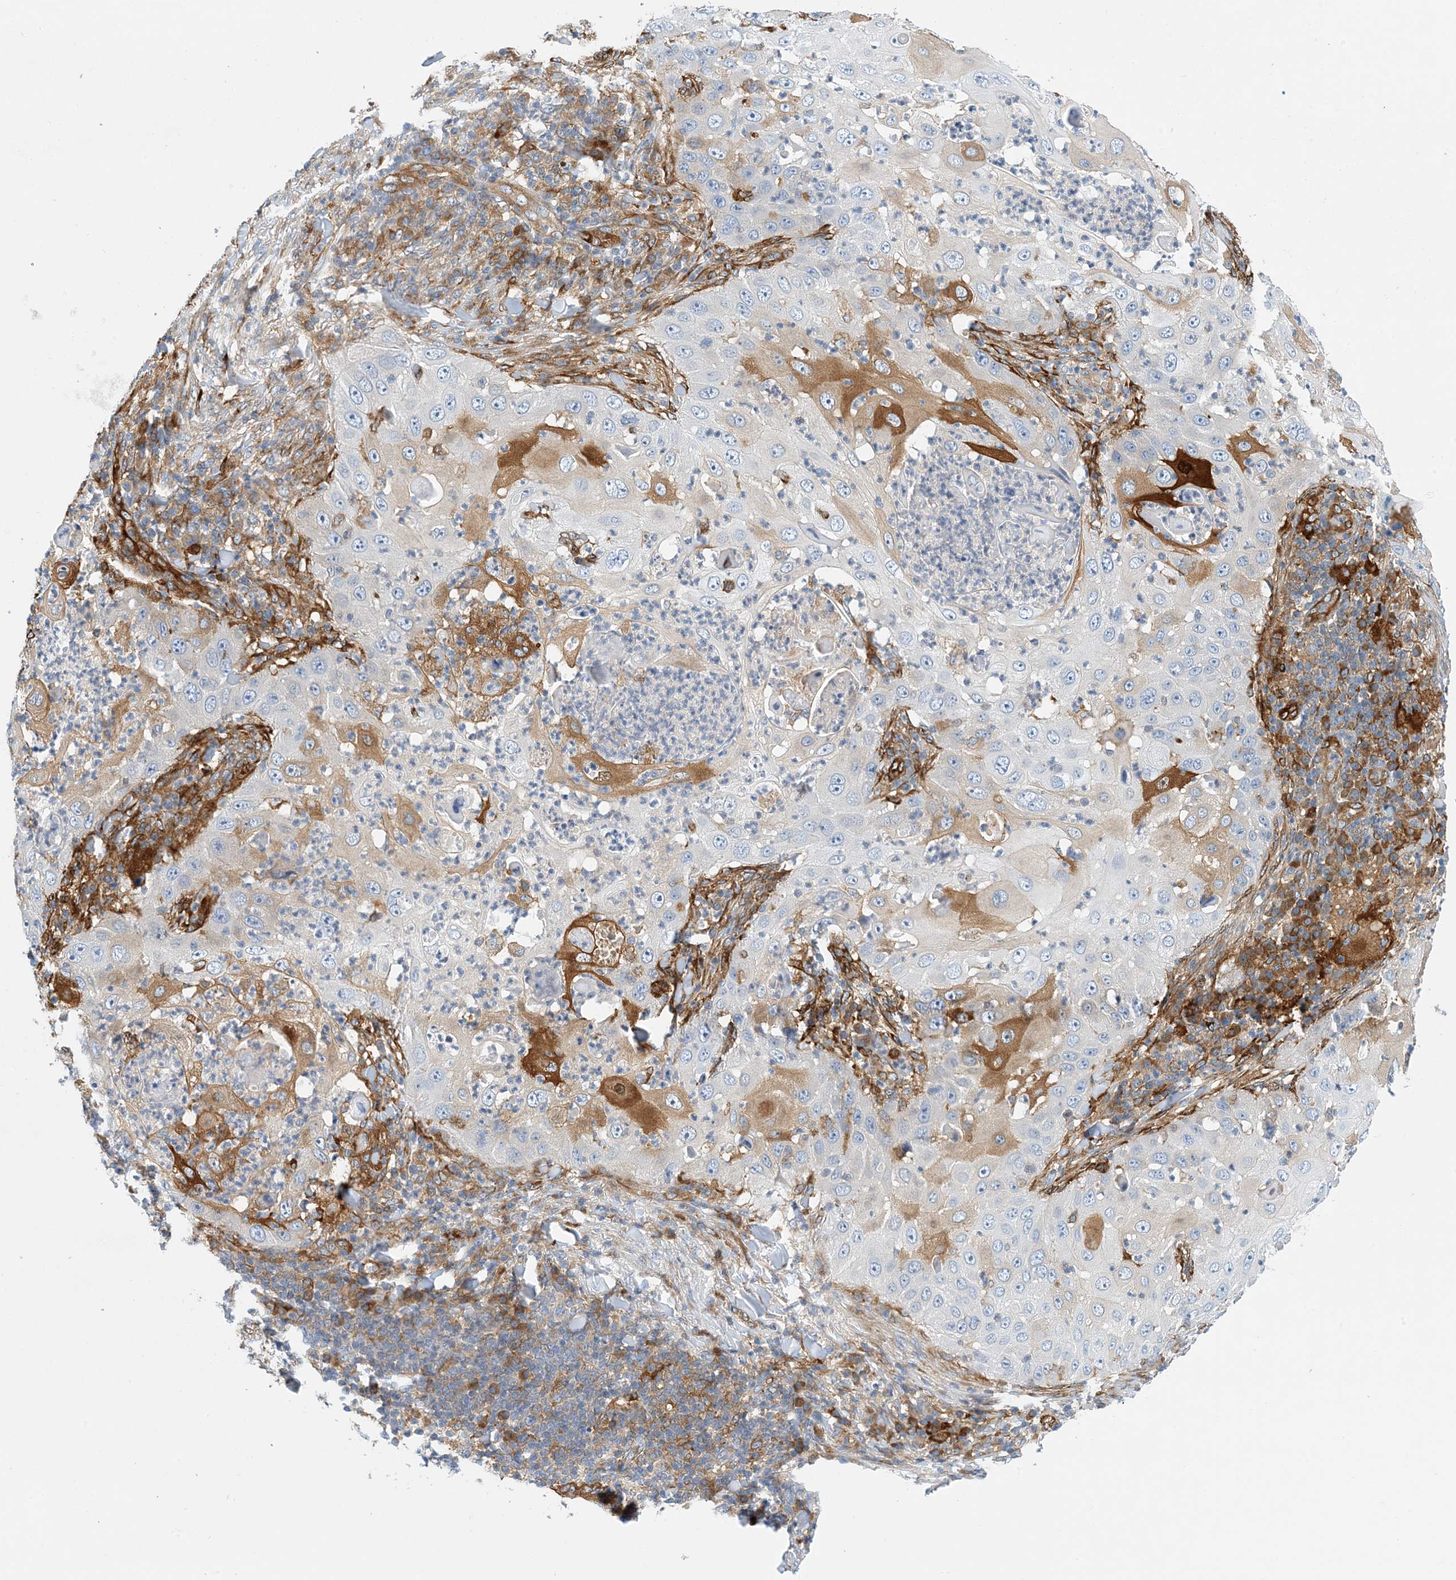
{"staining": {"intensity": "moderate", "quantity": "<25%", "location": "cytoplasmic/membranous"}, "tissue": "skin cancer", "cell_type": "Tumor cells", "image_type": "cancer", "snomed": [{"axis": "morphology", "description": "Squamous cell carcinoma, NOS"}, {"axis": "topography", "description": "Skin"}], "caption": "Tumor cells exhibit low levels of moderate cytoplasmic/membranous expression in approximately <25% of cells in human skin cancer.", "gene": "PCDHA2", "patient": {"sex": "female", "age": 44}}